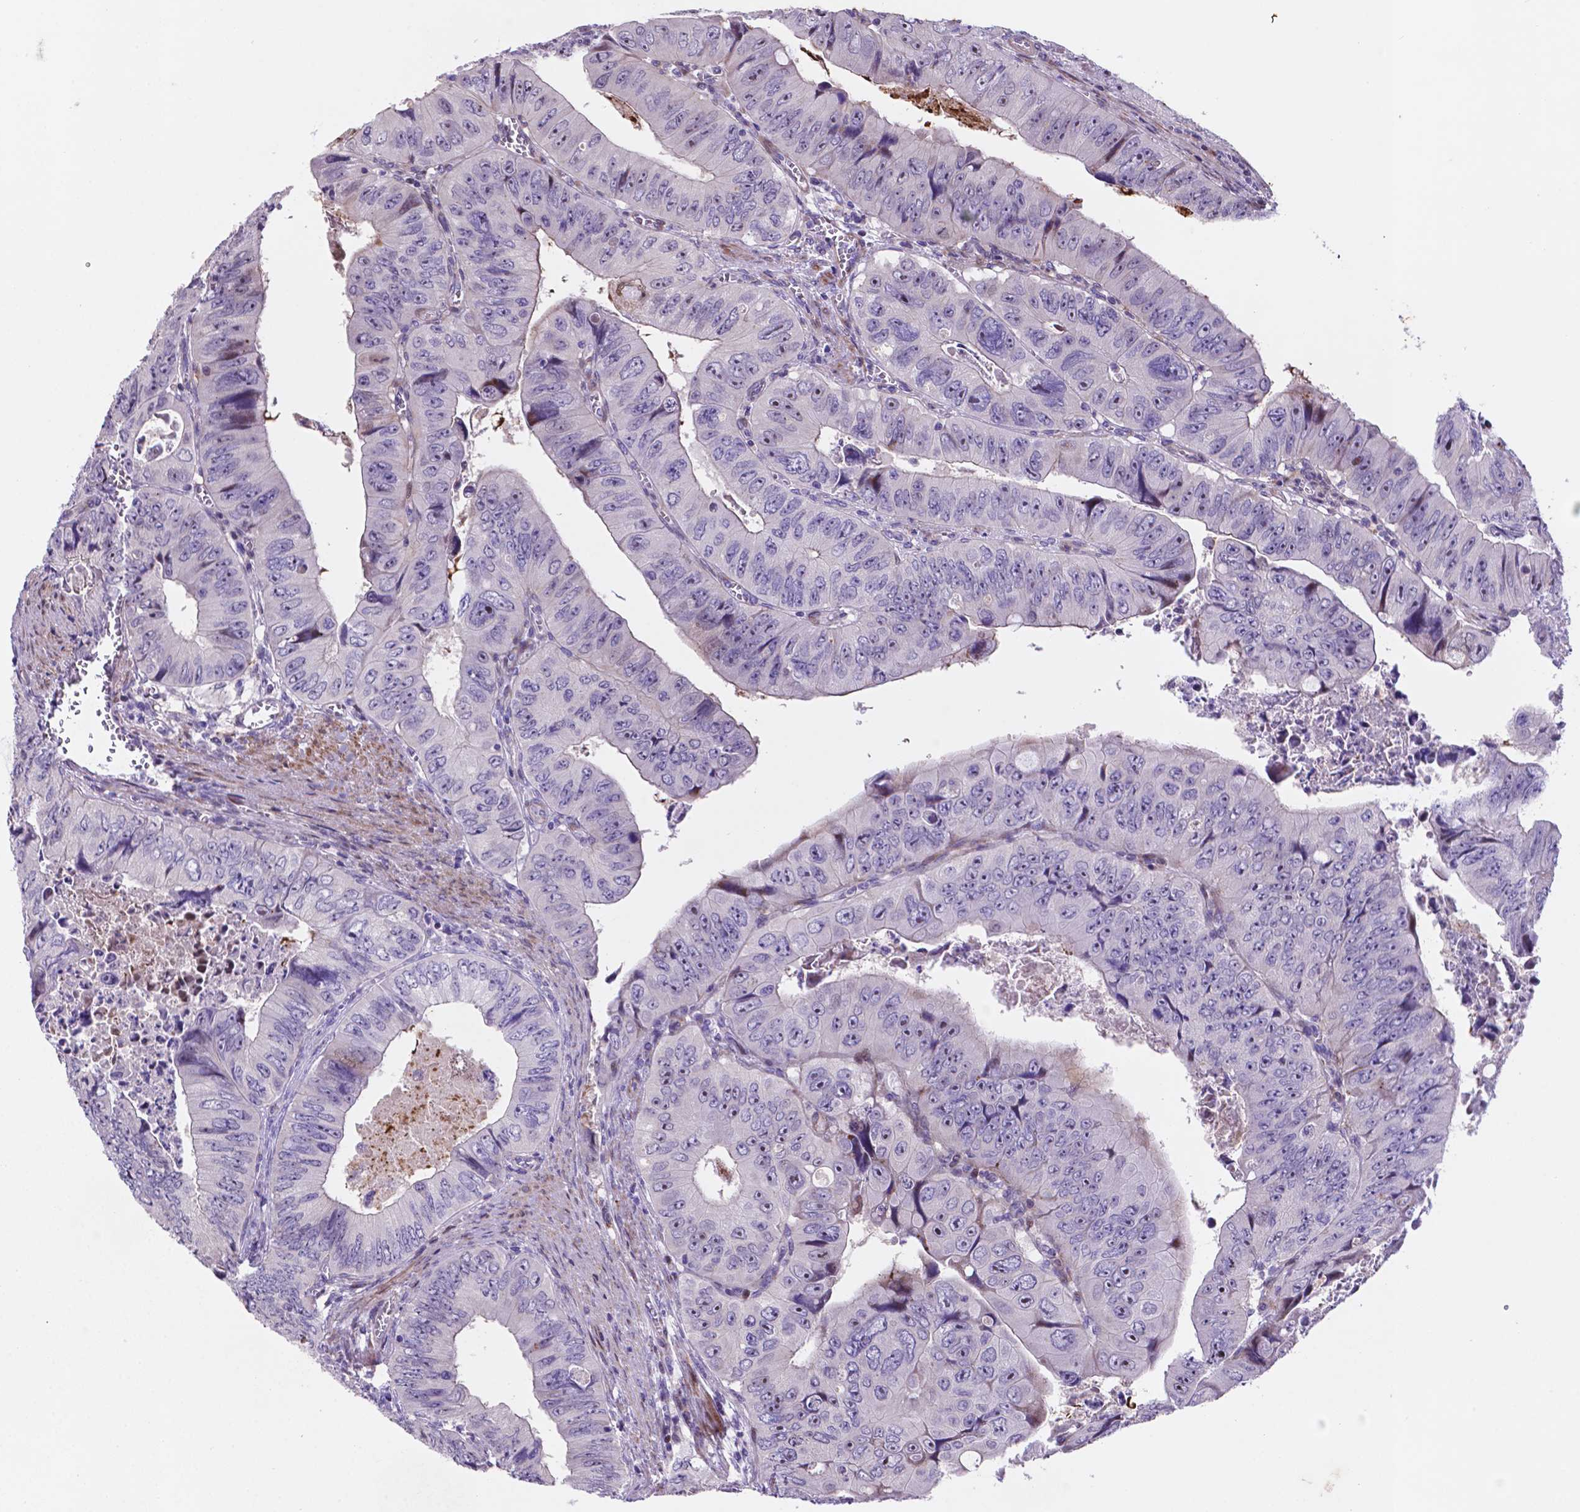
{"staining": {"intensity": "negative", "quantity": "none", "location": "none"}, "tissue": "colorectal cancer", "cell_type": "Tumor cells", "image_type": "cancer", "snomed": [{"axis": "morphology", "description": "Adenocarcinoma, NOS"}, {"axis": "topography", "description": "Colon"}], "caption": "High power microscopy micrograph of an immunohistochemistry micrograph of colorectal cancer, revealing no significant positivity in tumor cells. Nuclei are stained in blue.", "gene": "TM4SF20", "patient": {"sex": "female", "age": 84}}